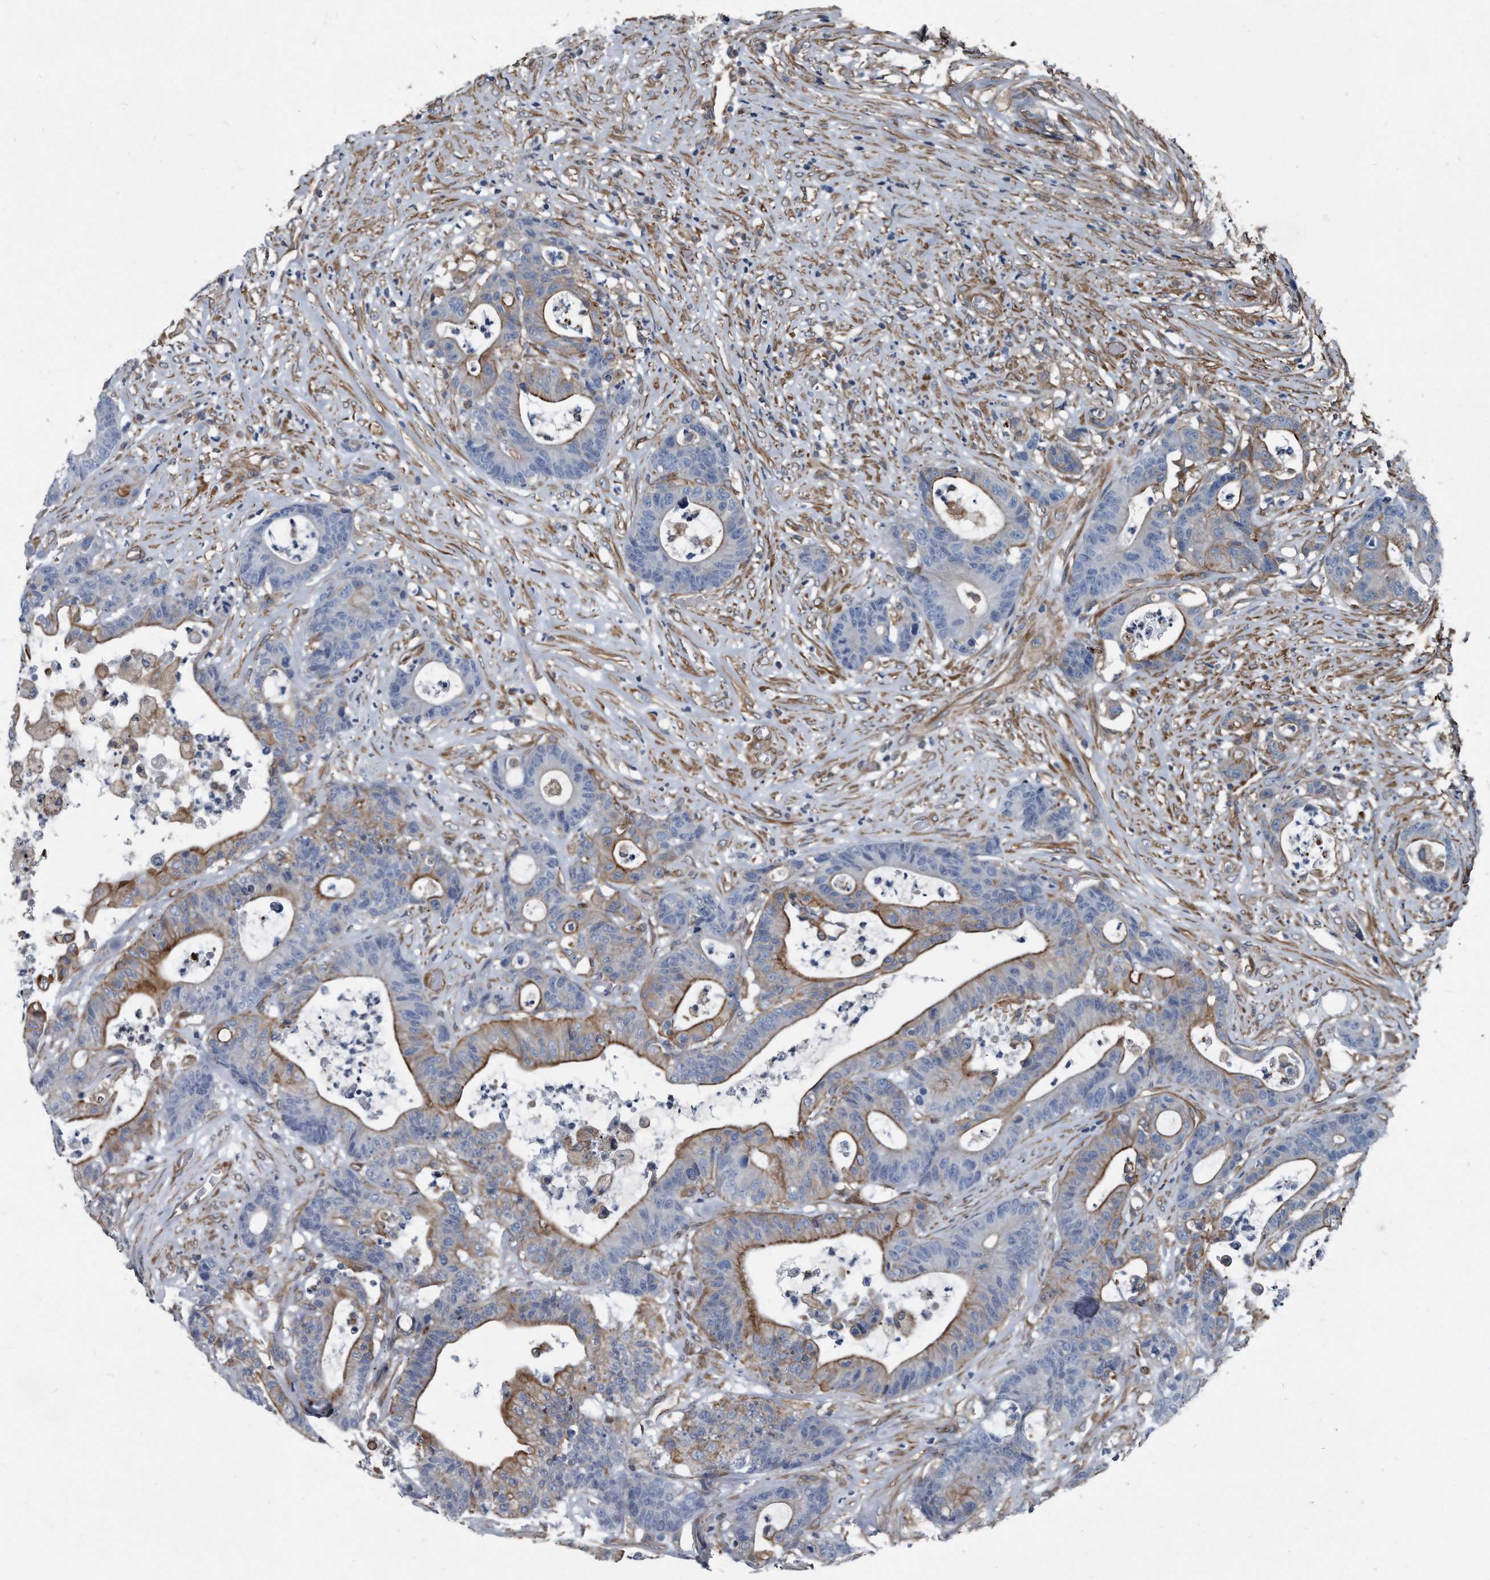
{"staining": {"intensity": "moderate", "quantity": "25%-75%", "location": "cytoplasmic/membranous"}, "tissue": "colorectal cancer", "cell_type": "Tumor cells", "image_type": "cancer", "snomed": [{"axis": "morphology", "description": "Adenocarcinoma, NOS"}, {"axis": "topography", "description": "Colon"}], "caption": "DAB (3,3'-diaminobenzidine) immunohistochemical staining of human colorectal cancer (adenocarcinoma) demonstrates moderate cytoplasmic/membranous protein expression in about 25%-75% of tumor cells. Using DAB (brown) and hematoxylin (blue) stains, captured at high magnification using brightfield microscopy.", "gene": "PLEC", "patient": {"sex": "female", "age": 84}}